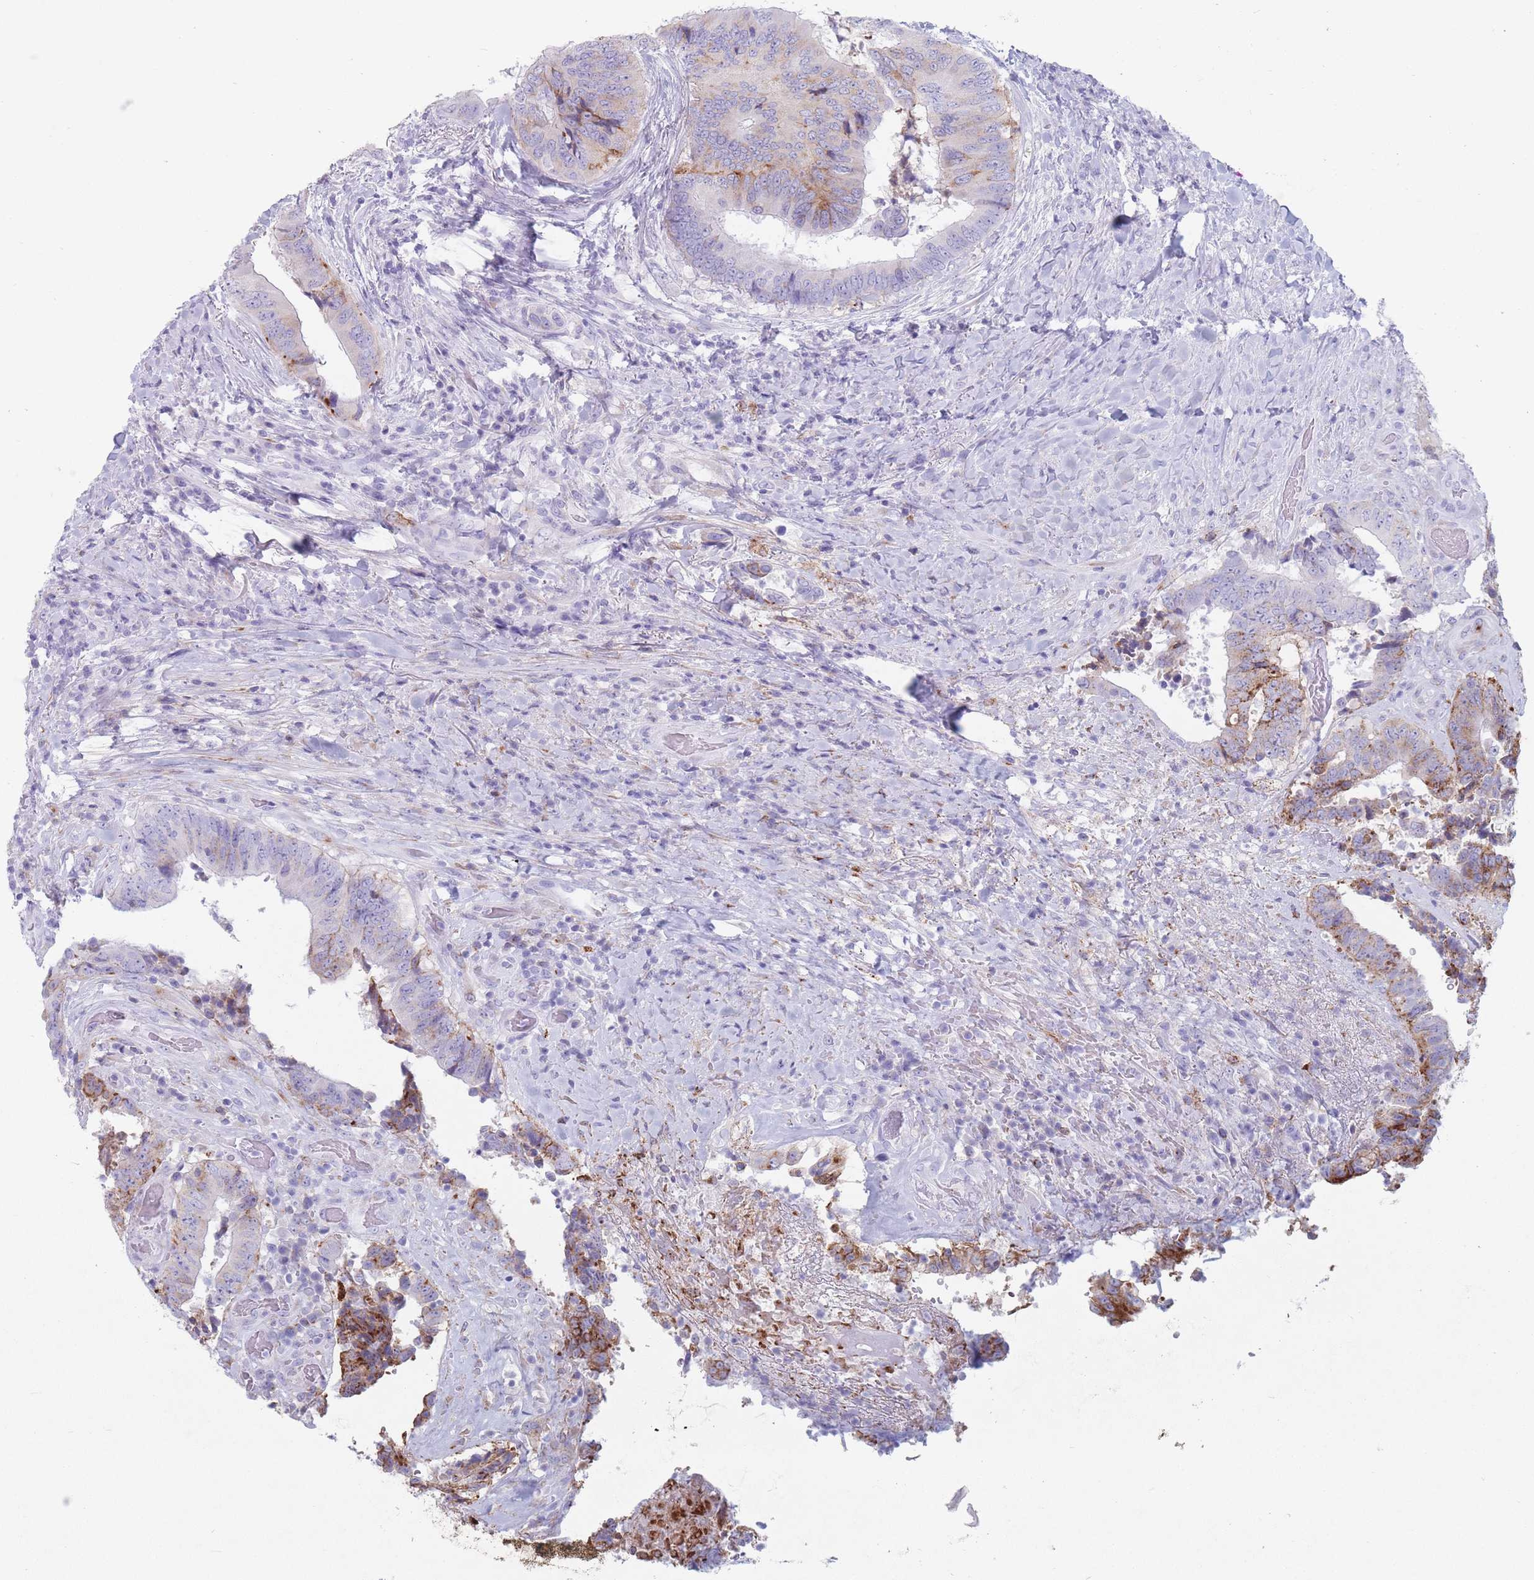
{"staining": {"intensity": "moderate", "quantity": "25%-75%", "location": "cytoplasmic/membranous"}, "tissue": "colorectal cancer", "cell_type": "Tumor cells", "image_type": "cancer", "snomed": [{"axis": "morphology", "description": "Adenocarcinoma, NOS"}, {"axis": "topography", "description": "Rectum"}], "caption": "Colorectal cancer stained with a protein marker exhibits moderate staining in tumor cells.", "gene": "ST3GAL5", "patient": {"sex": "male", "age": 72}}